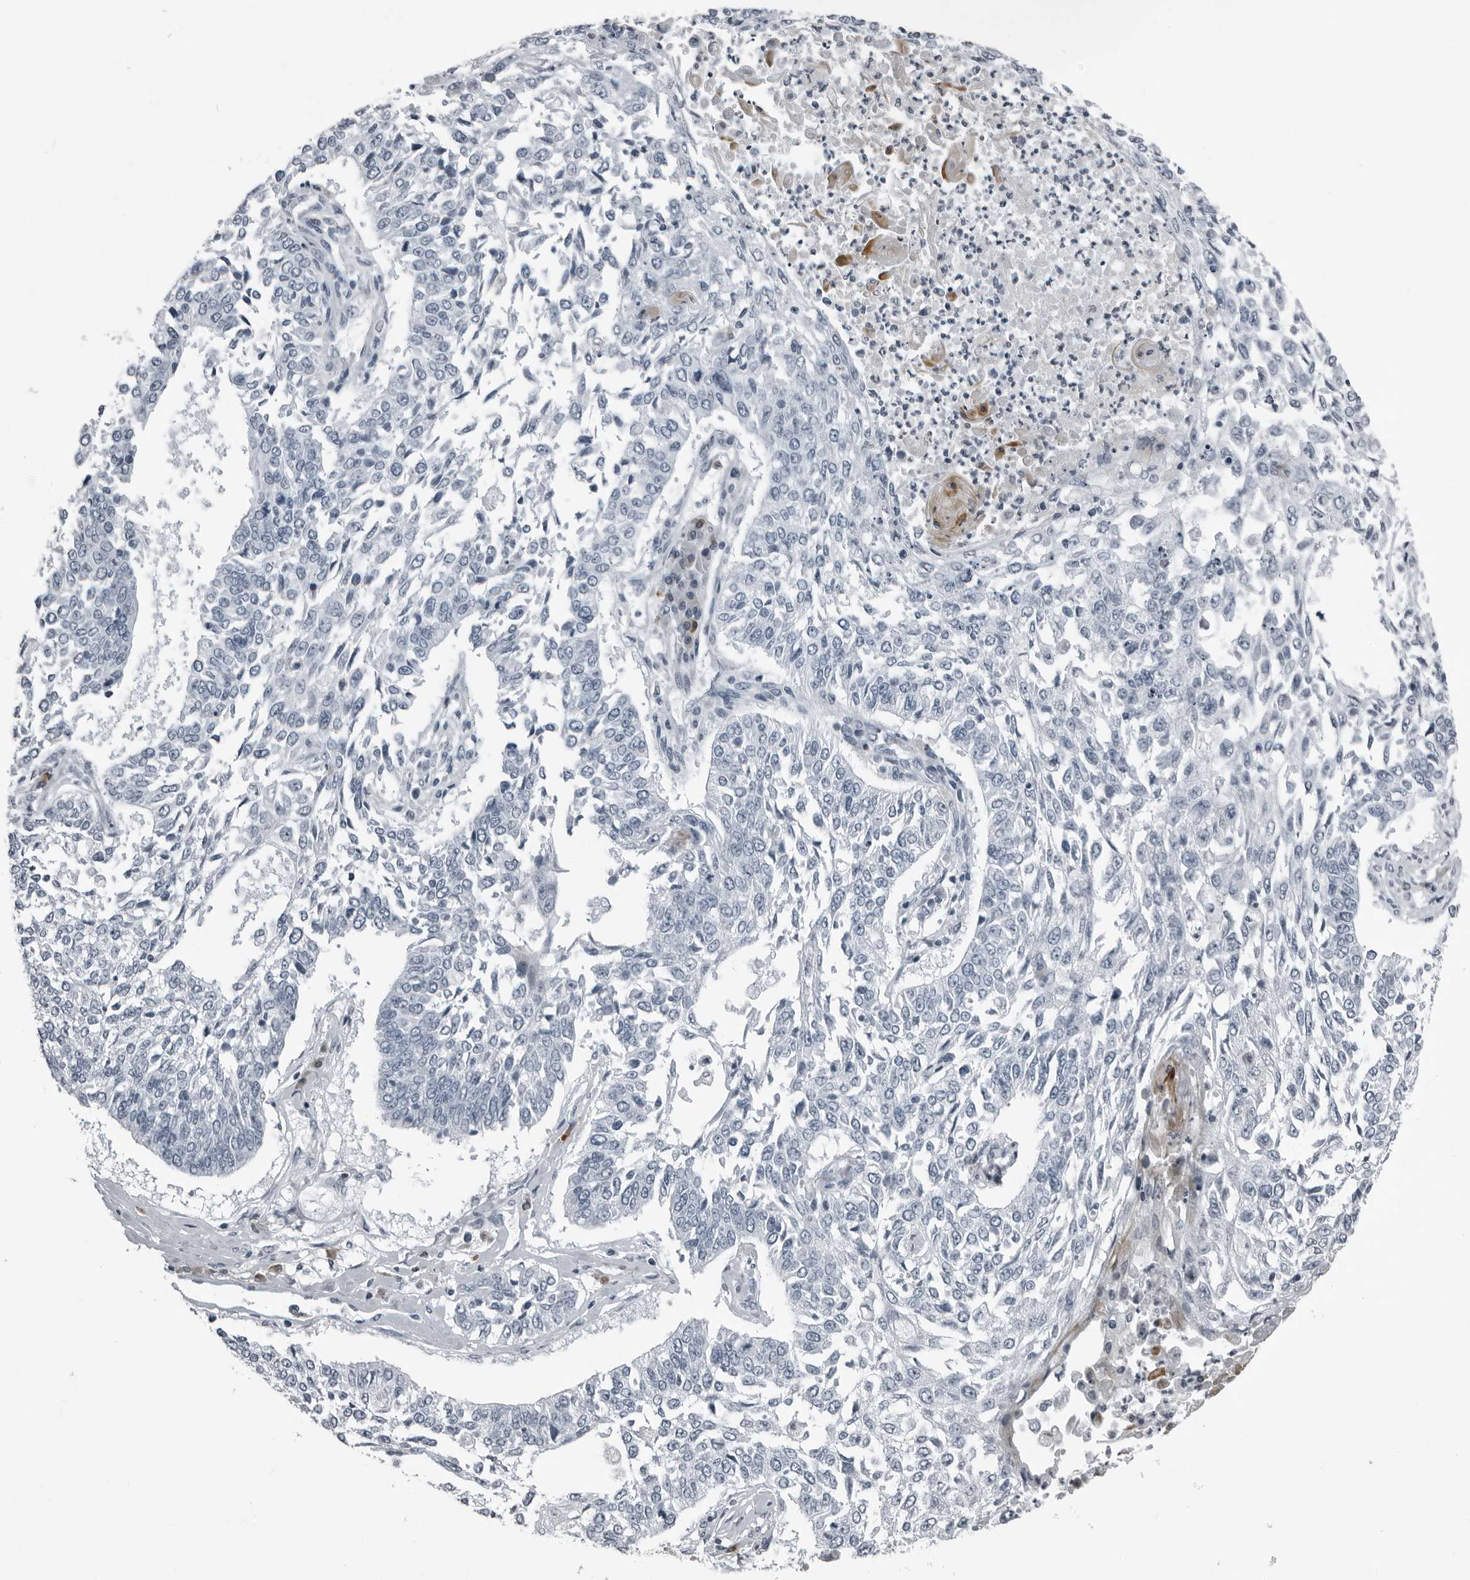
{"staining": {"intensity": "negative", "quantity": "none", "location": "none"}, "tissue": "lung cancer", "cell_type": "Tumor cells", "image_type": "cancer", "snomed": [{"axis": "morphology", "description": "Normal tissue, NOS"}, {"axis": "morphology", "description": "Squamous cell carcinoma, NOS"}, {"axis": "topography", "description": "Cartilage tissue"}, {"axis": "topography", "description": "Bronchus"}, {"axis": "topography", "description": "Lung"}, {"axis": "topography", "description": "Peripheral nerve tissue"}], "caption": "DAB (3,3'-diaminobenzidine) immunohistochemical staining of human lung cancer displays no significant staining in tumor cells.", "gene": "RTCA", "patient": {"sex": "female", "age": 49}}